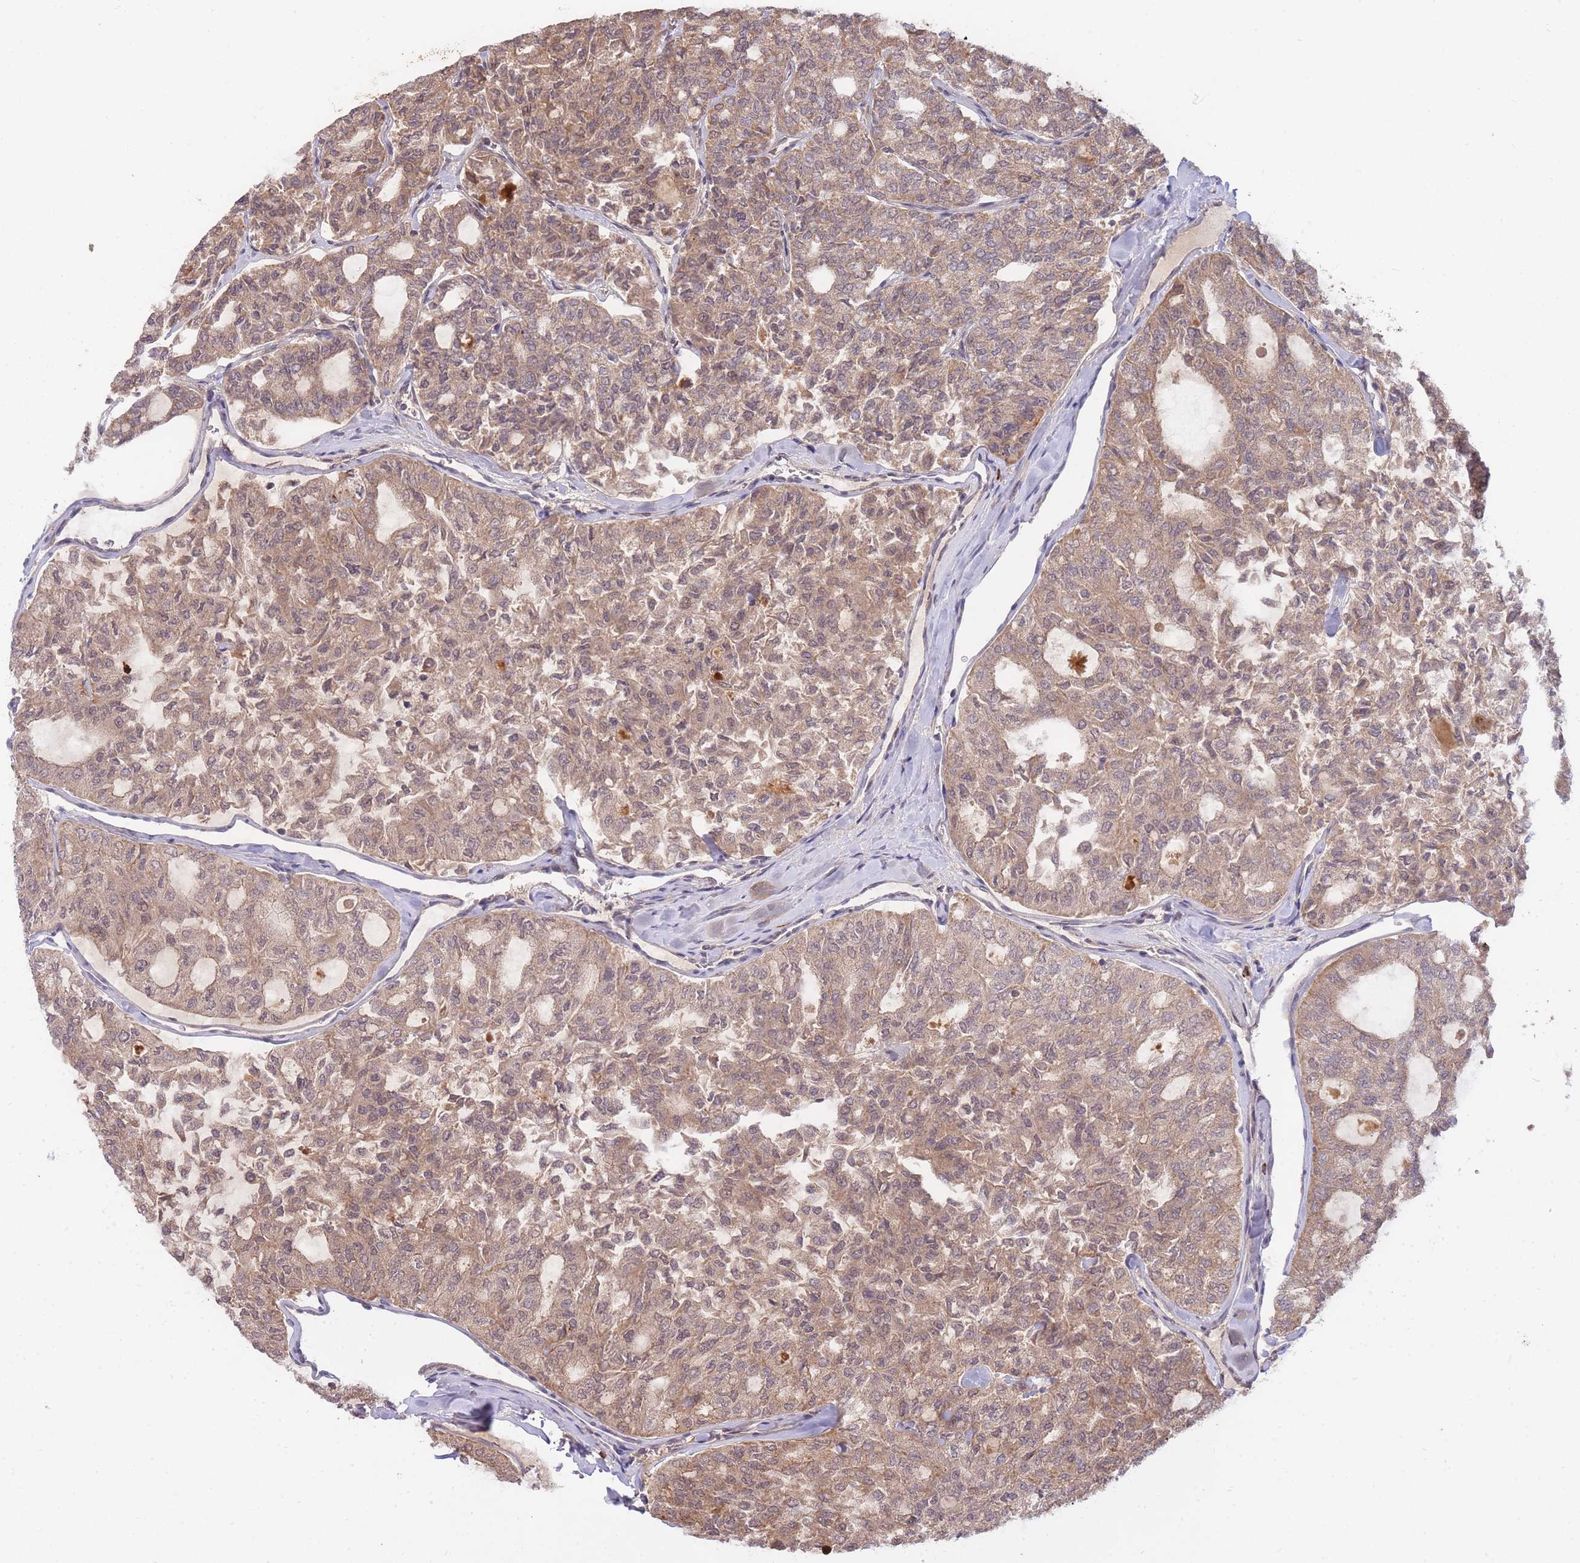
{"staining": {"intensity": "weak", "quantity": ">75%", "location": "cytoplasmic/membranous,nuclear"}, "tissue": "thyroid cancer", "cell_type": "Tumor cells", "image_type": "cancer", "snomed": [{"axis": "morphology", "description": "Follicular adenoma carcinoma, NOS"}, {"axis": "topography", "description": "Thyroid gland"}], "caption": "Approximately >75% of tumor cells in human follicular adenoma carcinoma (thyroid) exhibit weak cytoplasmic/membranous and nuclear protein positivity as visualized by brown immunohistochemical staining.", "gene": "SMC6", "patient": {"sex": "male", "age": 75}}